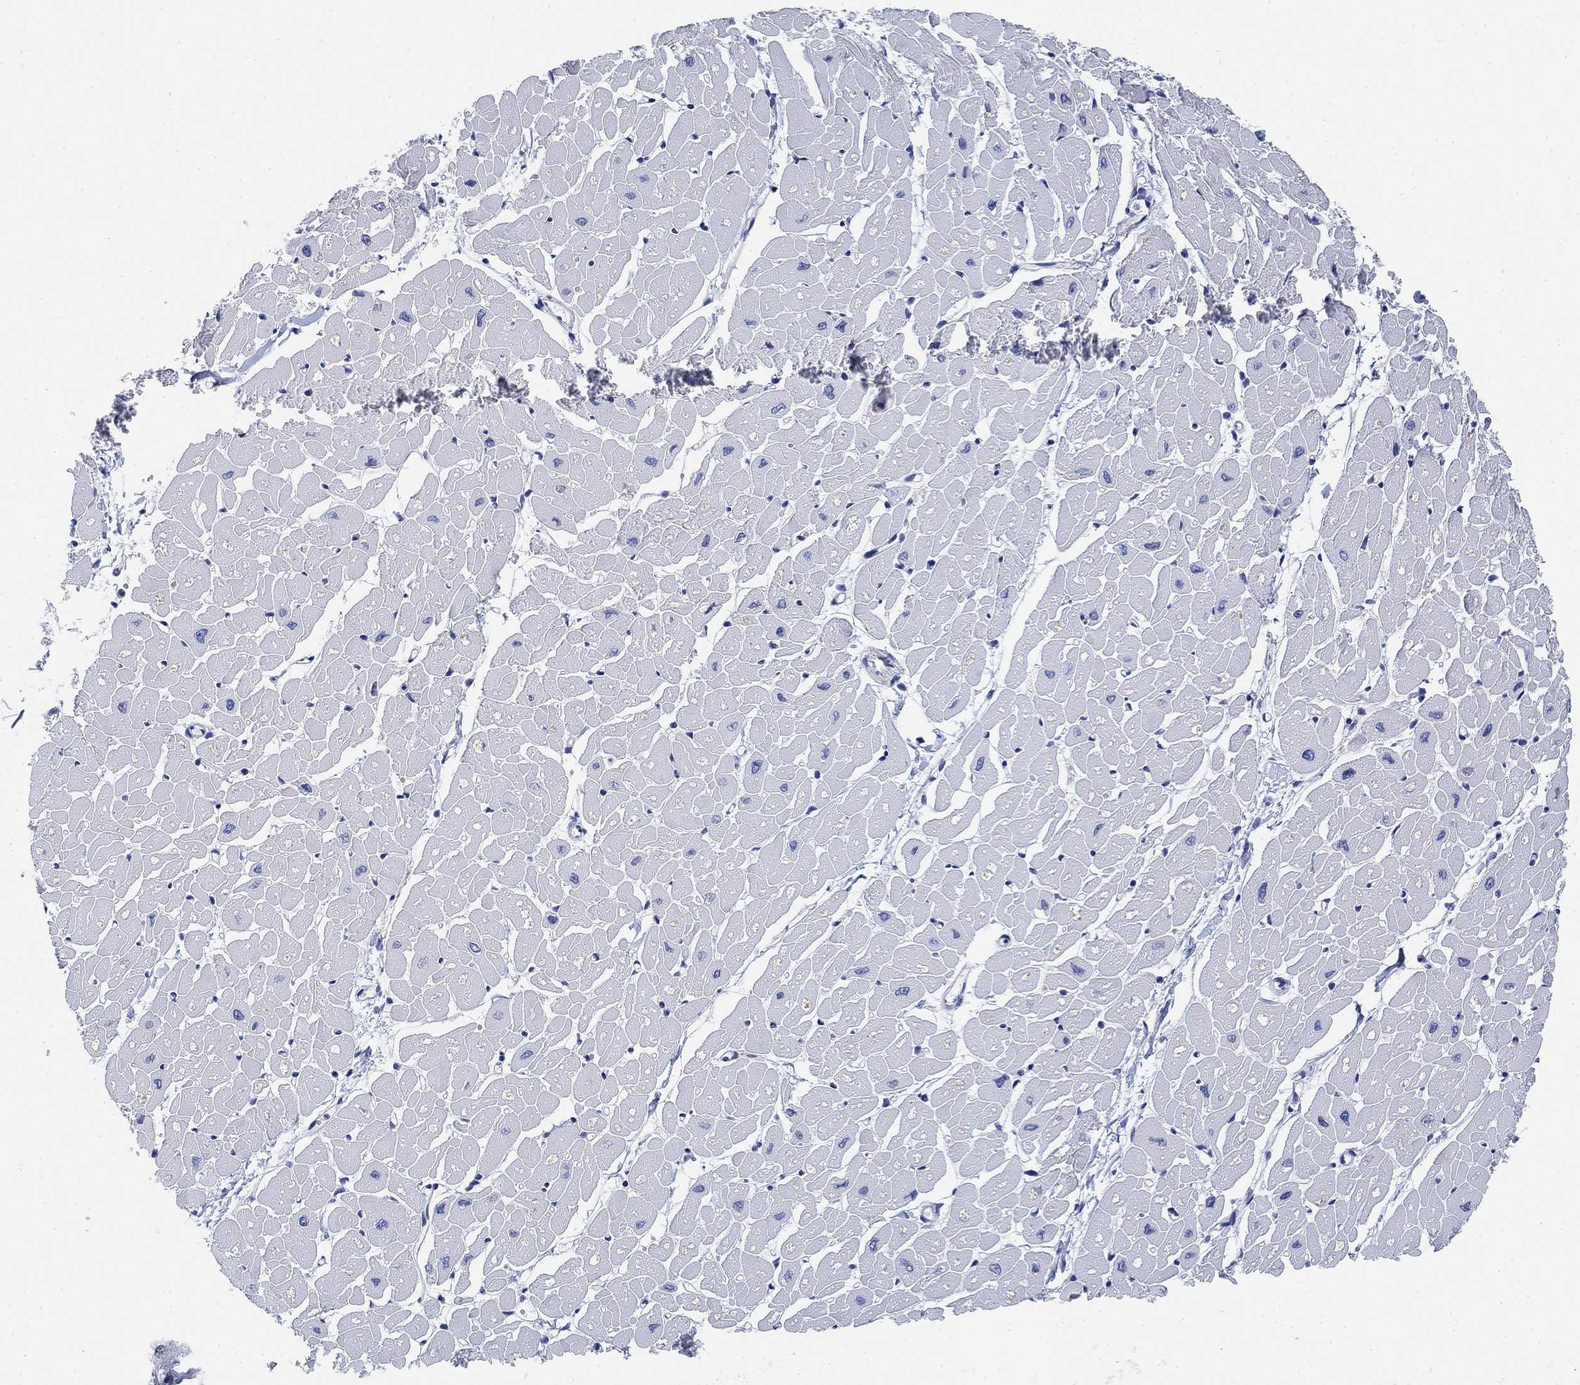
{"staining": {"intensity": "negative", "quantity": "none", "location": "none"}, "tissue": "heart muscle", "cell_type": "Cardiomyocytes", "image_type": "normal", "snomed": [{"axis": "morphology", "description": "Normal tissue, NOS"}, {"axis": "topography", "description": "Heart"}], "caption": "There is no significant positivity in cardiomyocytes of heart muscle. (Brightfield microscopy of DAB immunohistochemistry (IHC) at high magnification).", "gene": "PAX6", "patient": {"sex": "male", "age": 57}}